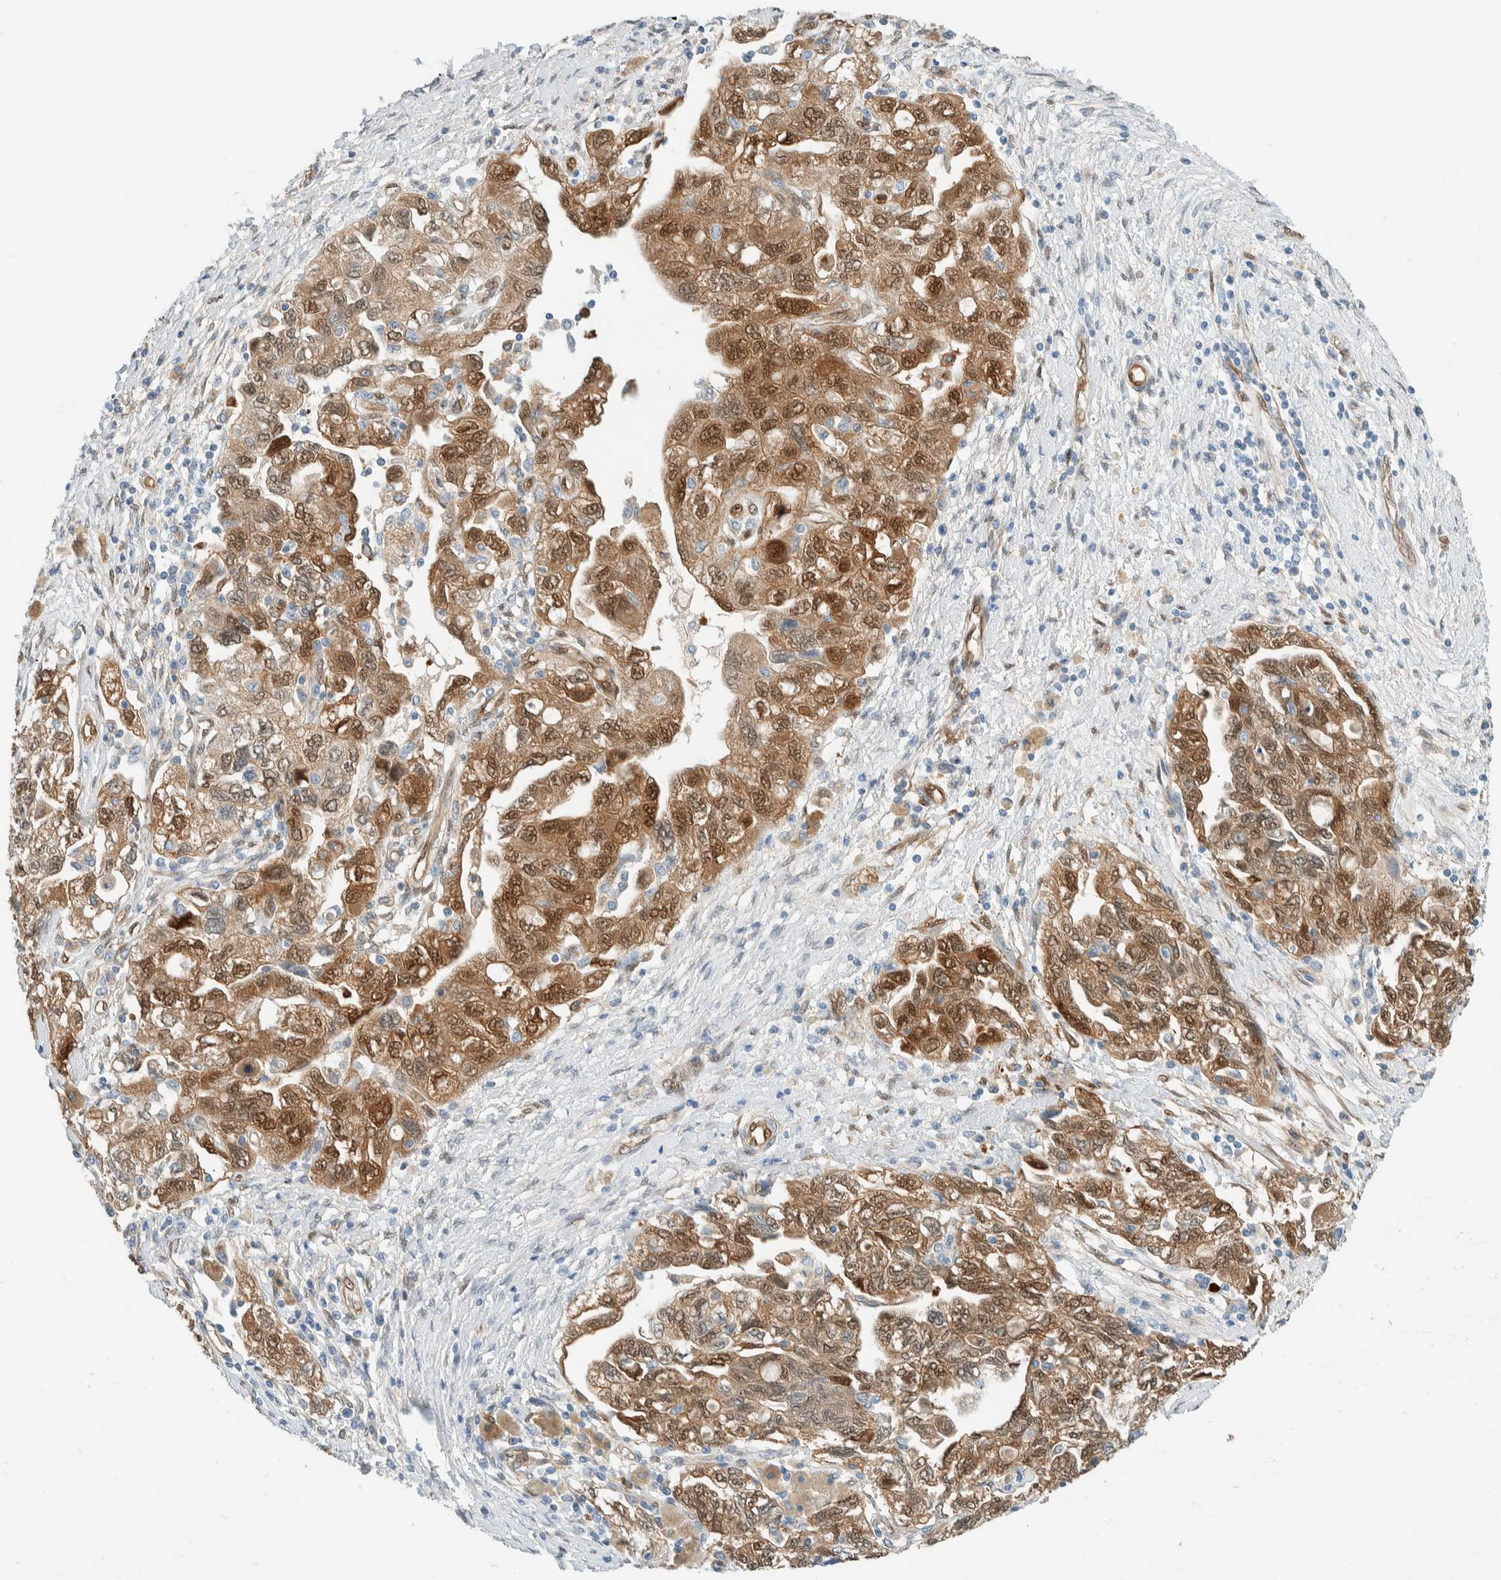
{"staining": {"intensity": "moderate", "quantity": ">75%", "location": "cytoplasmic/membranous,nuclear"}, "tissue": "ovarian cancer", "cell_type": "Tumor cells", "image_type": "cancer", "snomed": [{"axis": "morphology", "description": "Carcinoma, NOS"}, {"axis": "morphology", "description": "Cystadenocarcinoma, serous, NOS"}, {"axis": "topography", "description": "Ovary"}], "caption": "Brown immunohistochemical staining in human ovarian cancer (serous cystadenocarcinoma) displays moderate cytoplasmic/membranous and nuclear staining in approximately >75% of tumor cells.", "gene": "NXN", "patient": {"sex": "female", "age": 69}}